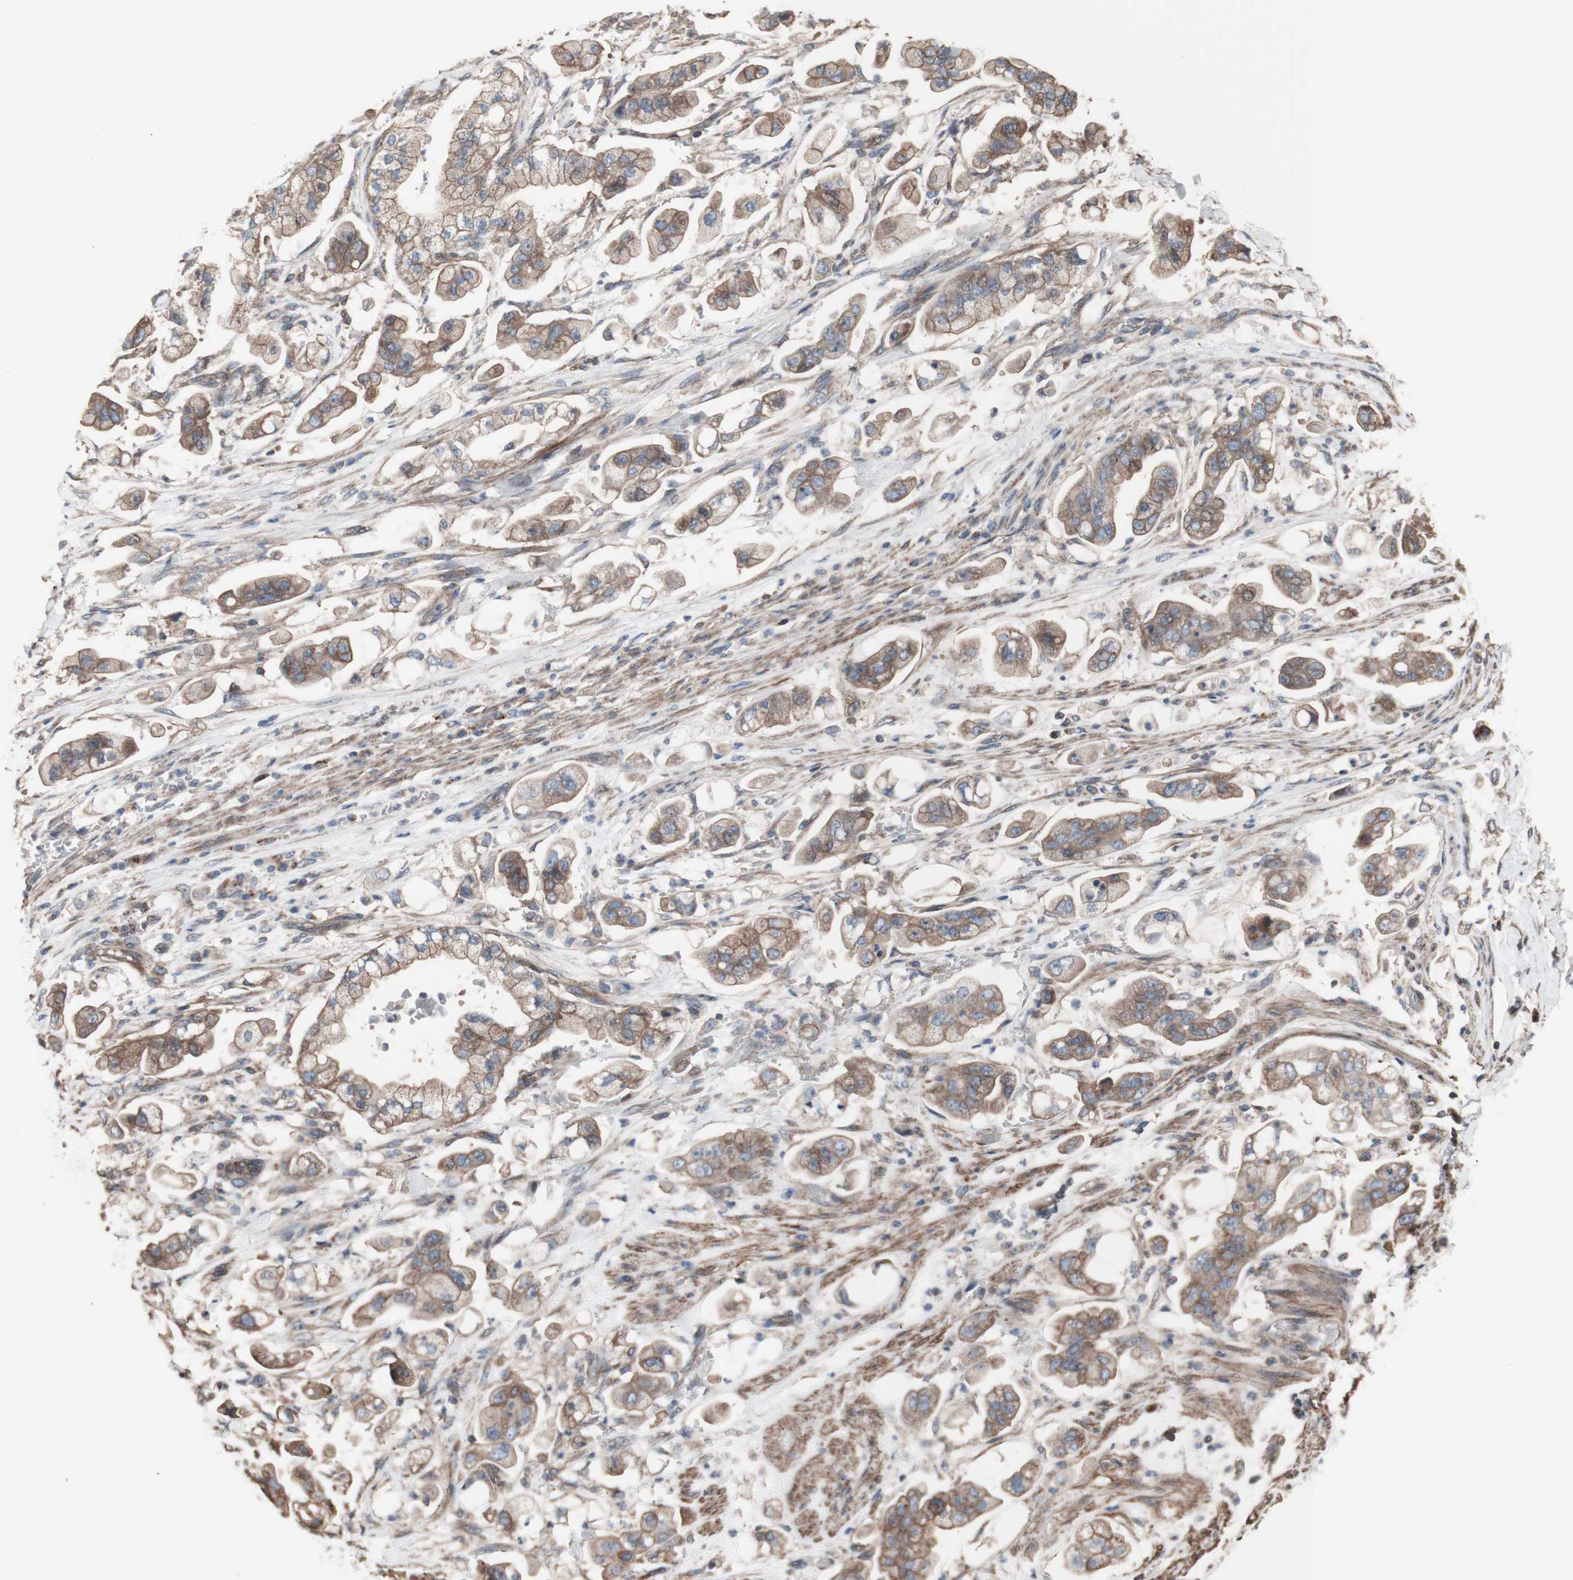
{"staining": {"intensity": "weak", "quantity": ">75%", "location": "cytoplasmic/membranous"}, "tissue": "stomach cancer", "cell_type": "Tumor cells", "image_type": "cancer", "snomed": [{"axis": "morphology", "description": "Adenocarcinoma, NOS"}, {"axis": "topography", "description": "Stomach"}], "caption": "Protein expression analysis of human stomach cancer (adenocarcinoma) reveals weak cytoplasmic/membranous positivity in about >75% of tumor cells.", "gene": "COPB1", "patient": {"sex": "male", "age": 62}}